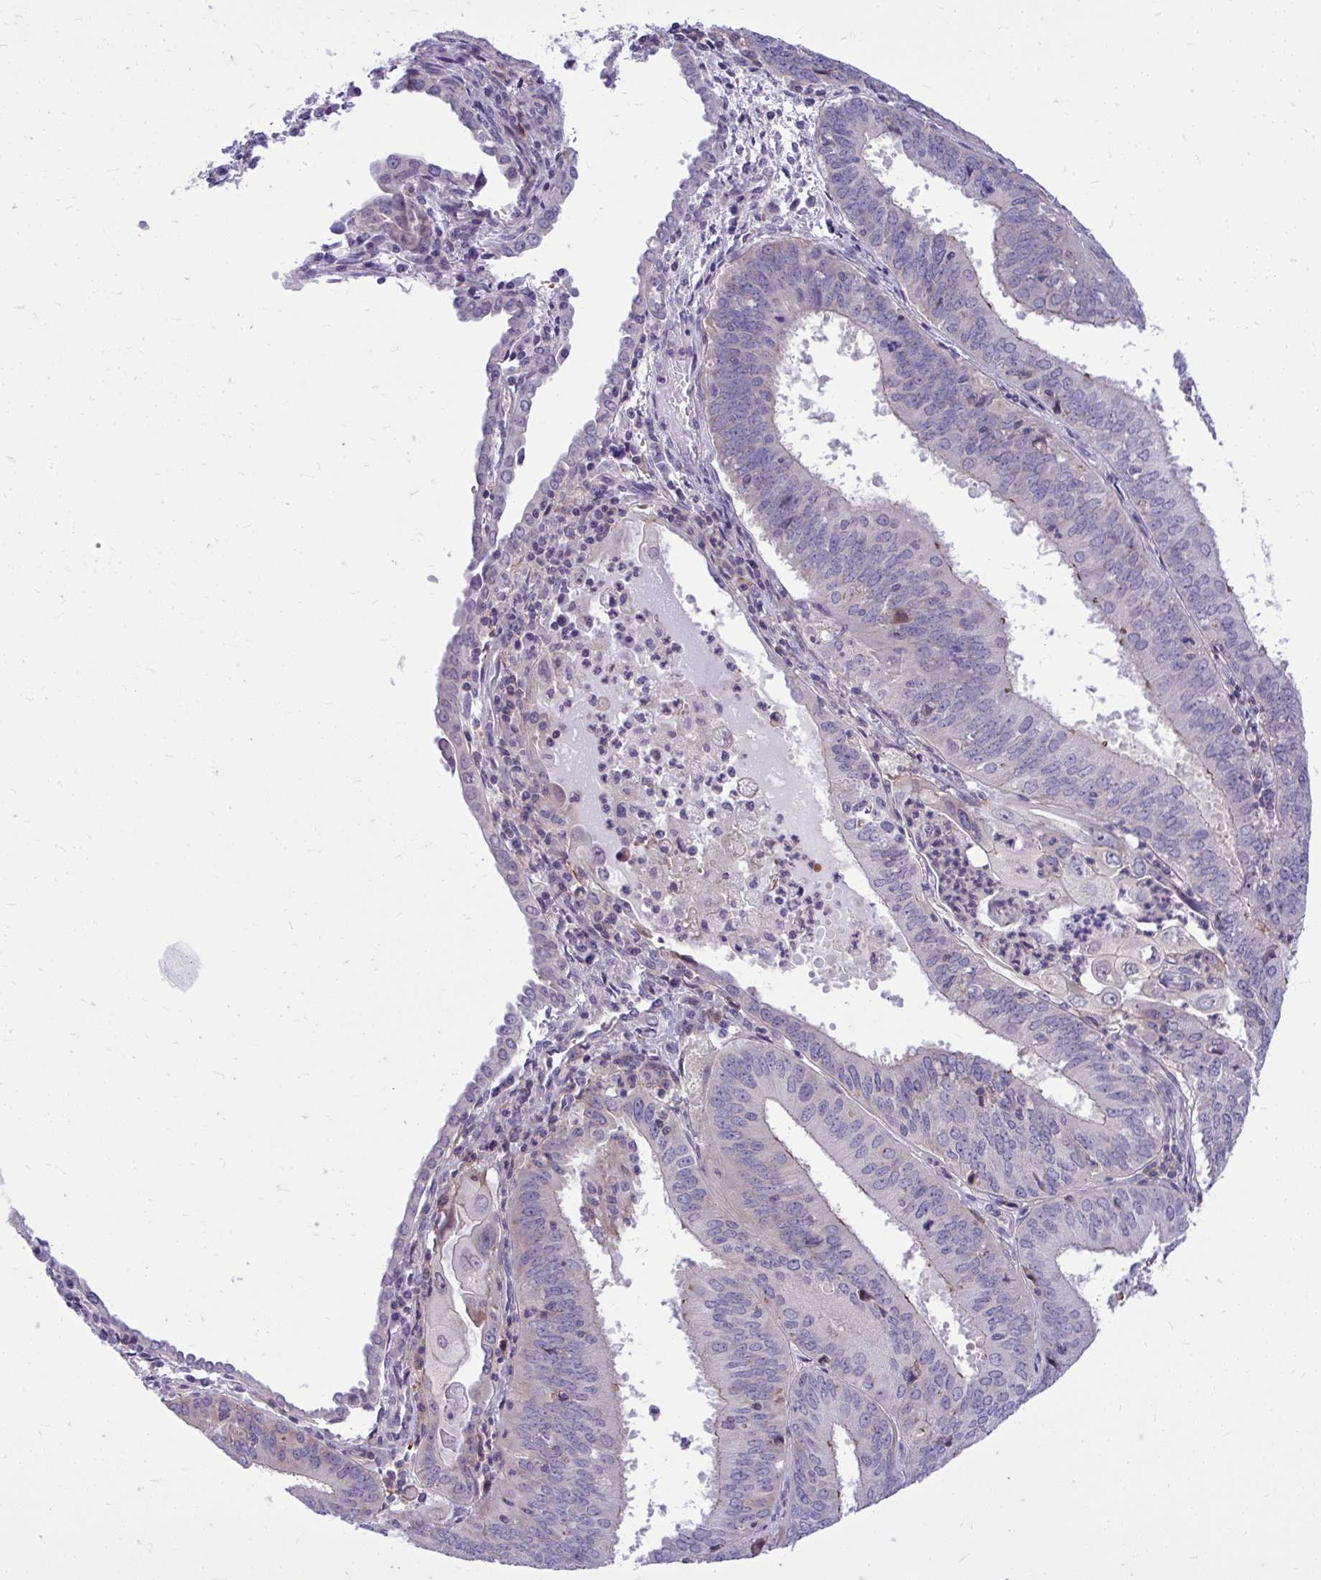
{"staining": {"intensity": "negative", "quantity": "none", "location": "none"}, "tissue": "cervical cancer", "cell_type": "Tumor cells", "image_type": "cancer", "snomed": [{"axis": "morphology", "description": "Adenocarcinoma, NOS"}, {"axis": "topography", "description": "Cervix"}], "caption": "Tumor cells are negative for protein expression in human cervical adenocarcinoma.", "gene": "GRK4", "patient": {"sex": "female", "age": 56}}